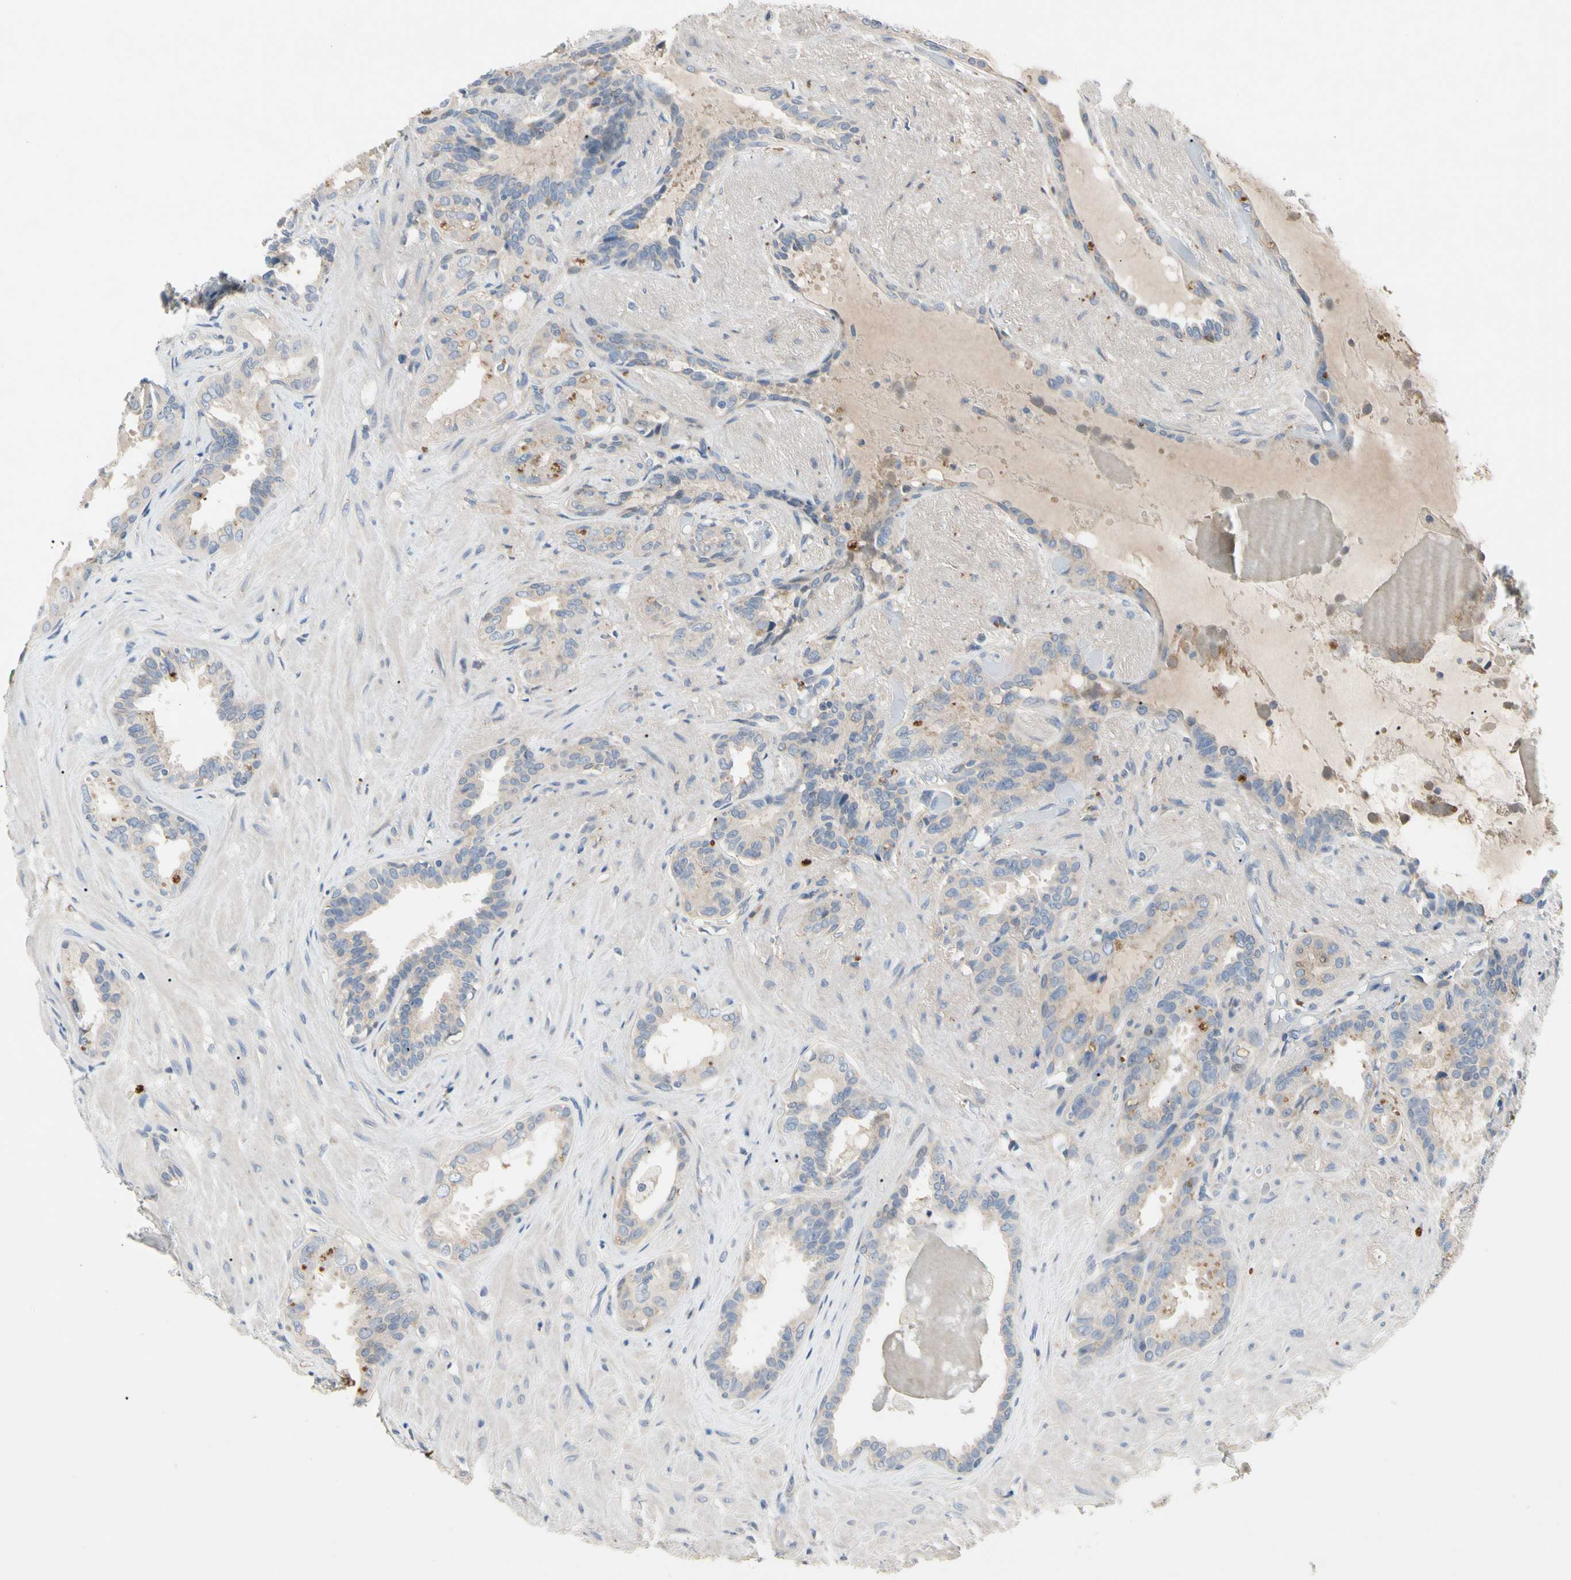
{"staining": {"intensity": "moderate", "quantity": ">75%", "location": "cytoplasmic/membranous"}, "tissue": "seminal vesicle", "cell_type": "Glandular cells", "image_type": "normal", "snomed": [{"axis": "morphology", "description": "Normal tissue, NOS"}, {"axis": "topography", "description": "Seminal veicle"}], "caption": "This image displays immunohistochemistry staining of unremarkable human seminal vesicle, with medium moderate cytoplasmic/membranous positivity in about >75% of glandular cells.", "gene": "GAS6", "patient": {"sex": "male", "age": 61}}